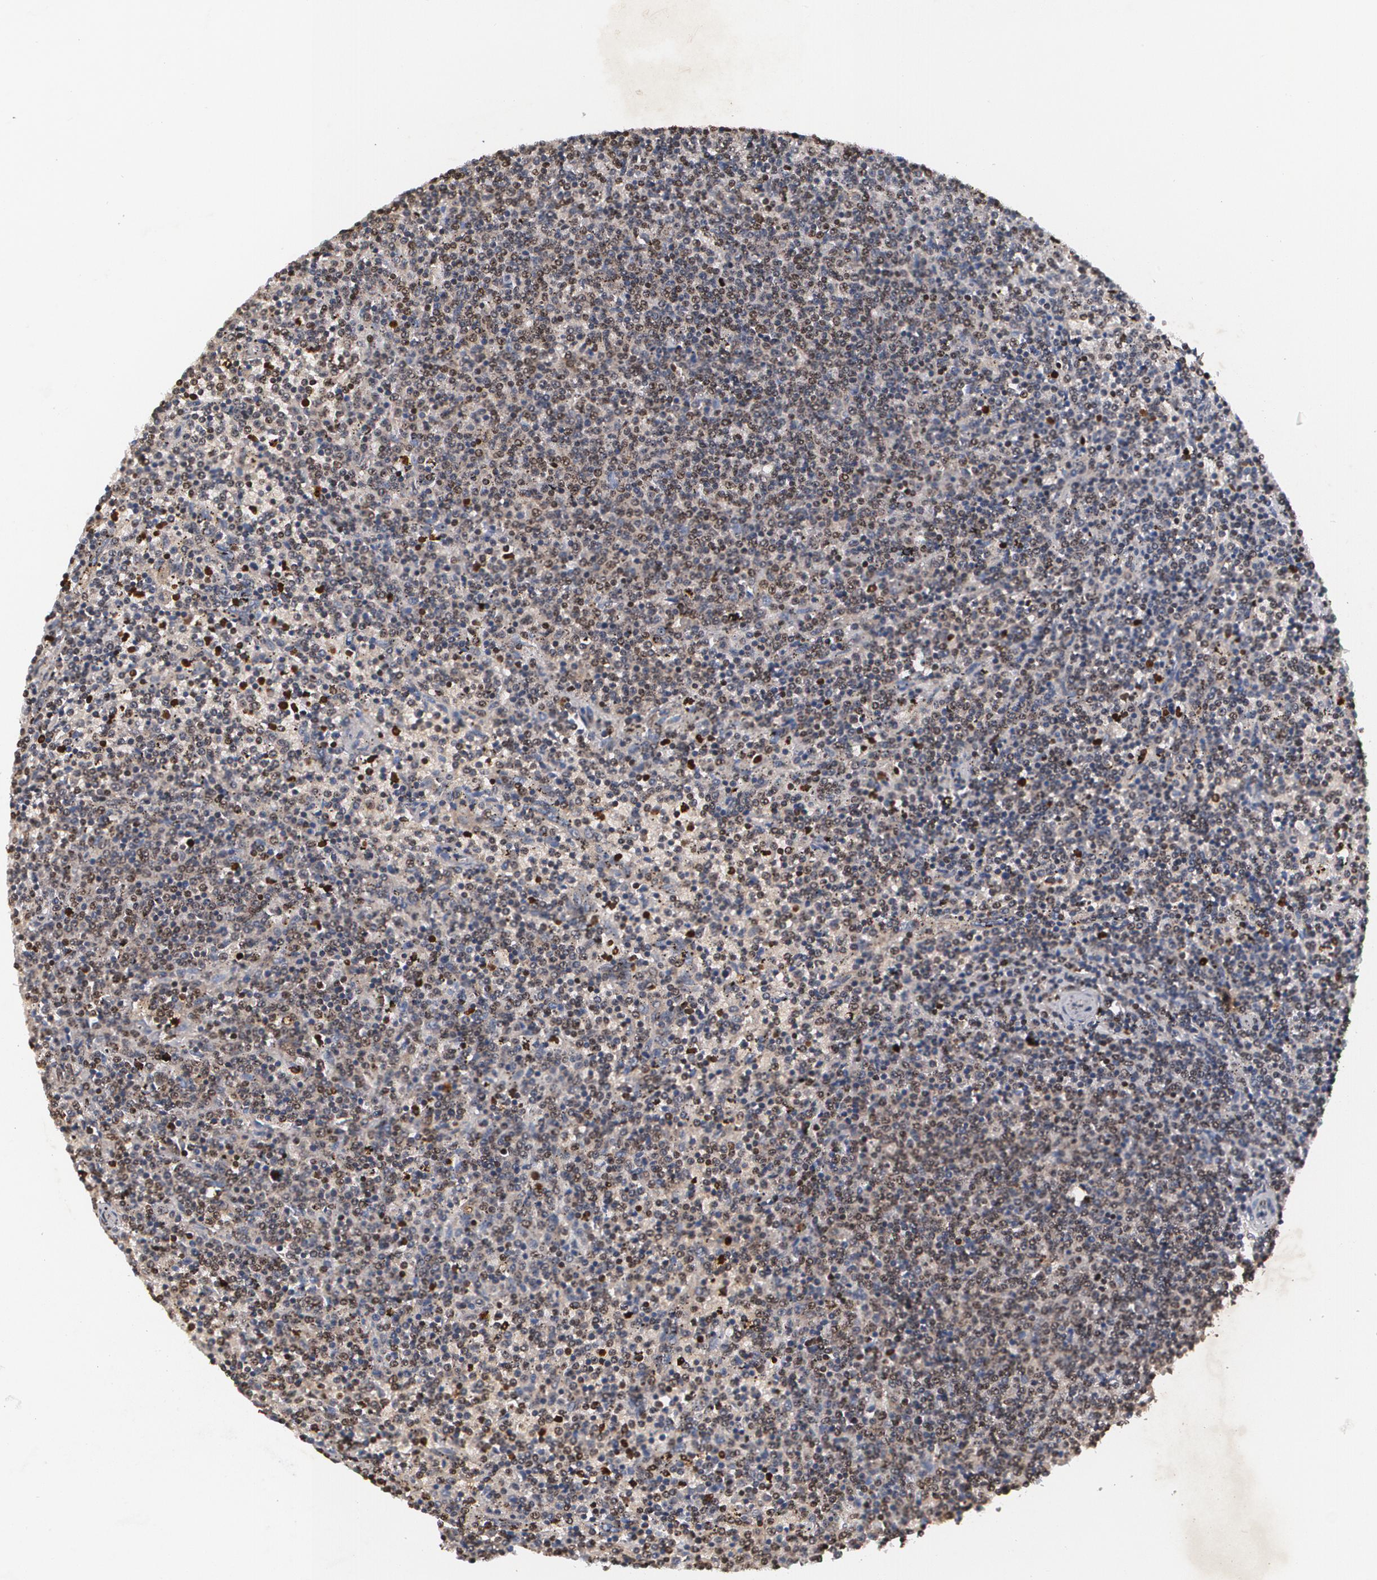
{"staining": {"intensity": "moderate", "quantity": "25%-75%", "location": "cytoplasmic/membranous,nuclear"}, "tissue": "lymphoma", "cell_type": "Tumor cells", "image_type": "cancer", "snomed": [{"axis": "morphology", "description": "Malignant lymphoma, non-Hodgkin's type, Low grade"}, {"axis": "topography", "description": "Spleen"}], "caption": "This image shows lymphoma stained with immunohistochemistry to label a protein in brown. The cytoplasmic/membranous and nuclear of tumor cells show moderate positivity for the protein. Nuclei are counter-stained blue.", "gene": "MVP", "patient": {"sex": "female", "age": 50}}